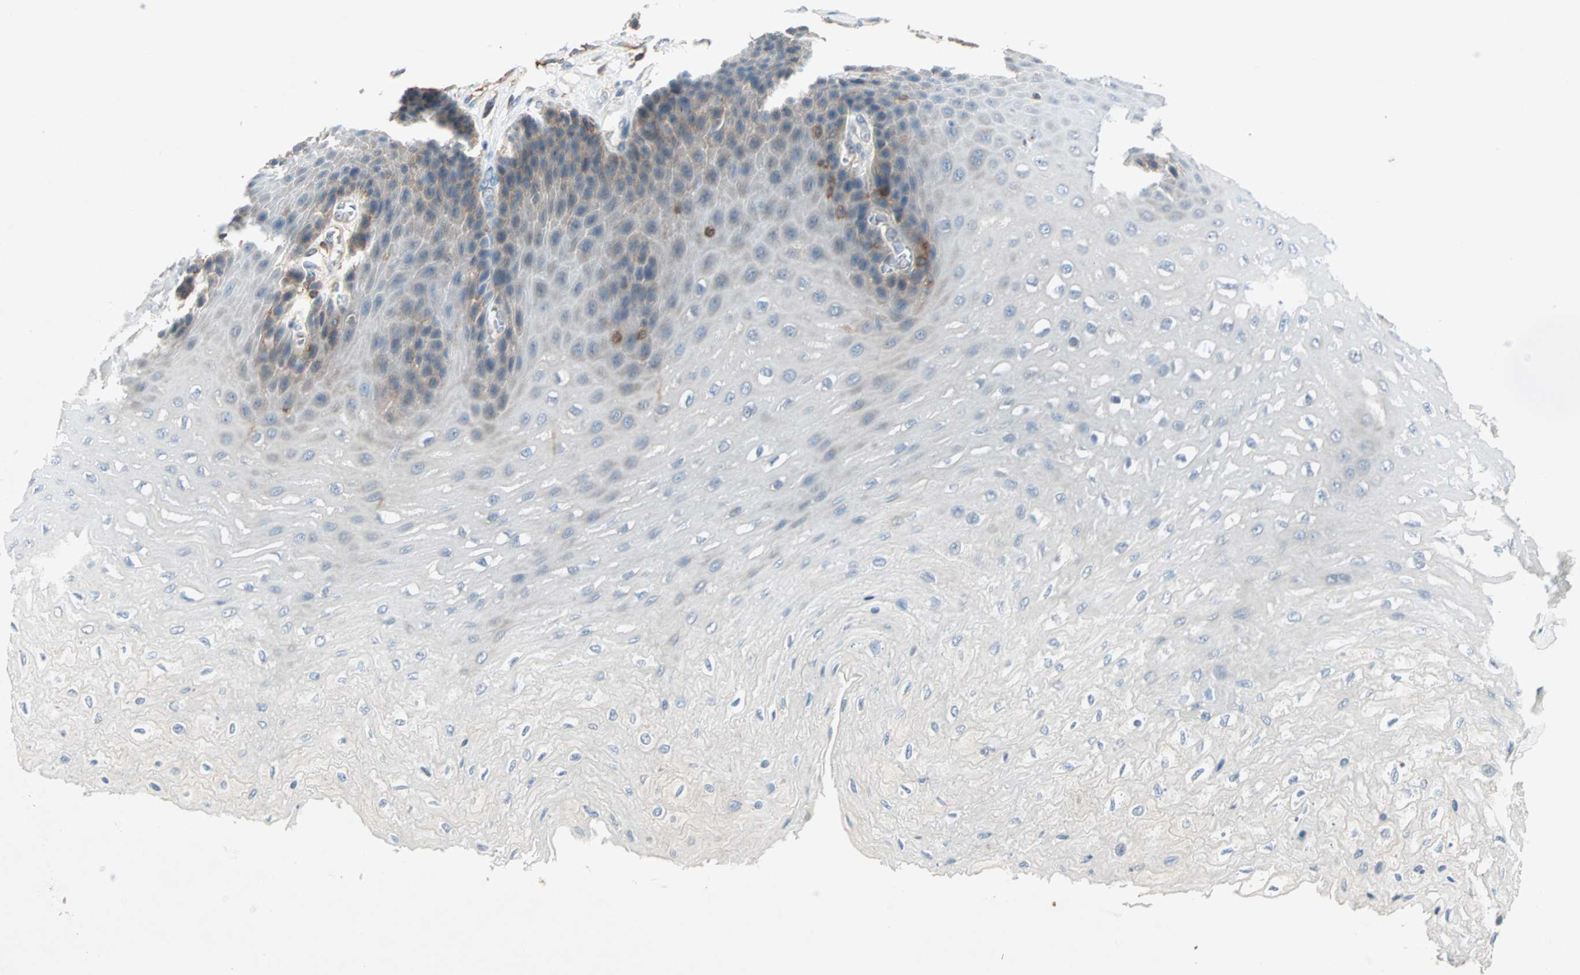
{"staining": {"intensity": "moderate", "quantity": "<25%", "location": "cytoplasmic/membranous"}, "tissue": "esophagus", "cell_type": "Squamous epithelial cells", "image_type": "normal", "snomed": [{"axis": "morphology", "description": "Normal tissue, NOS"}, {"axis": "topography", "description": "Esophagus"}], "caption": "Immunohistochemistry (IHC) (DAB (3,3'-diaminobenzidine)) staining of unremarkable human esophagus reveals moderate cytoplasmic/membranous protein positivity in approximately <25% of squamous epithelial cells.", "gene": "TEC", "patient": {"sex": "female", "age": 72}}